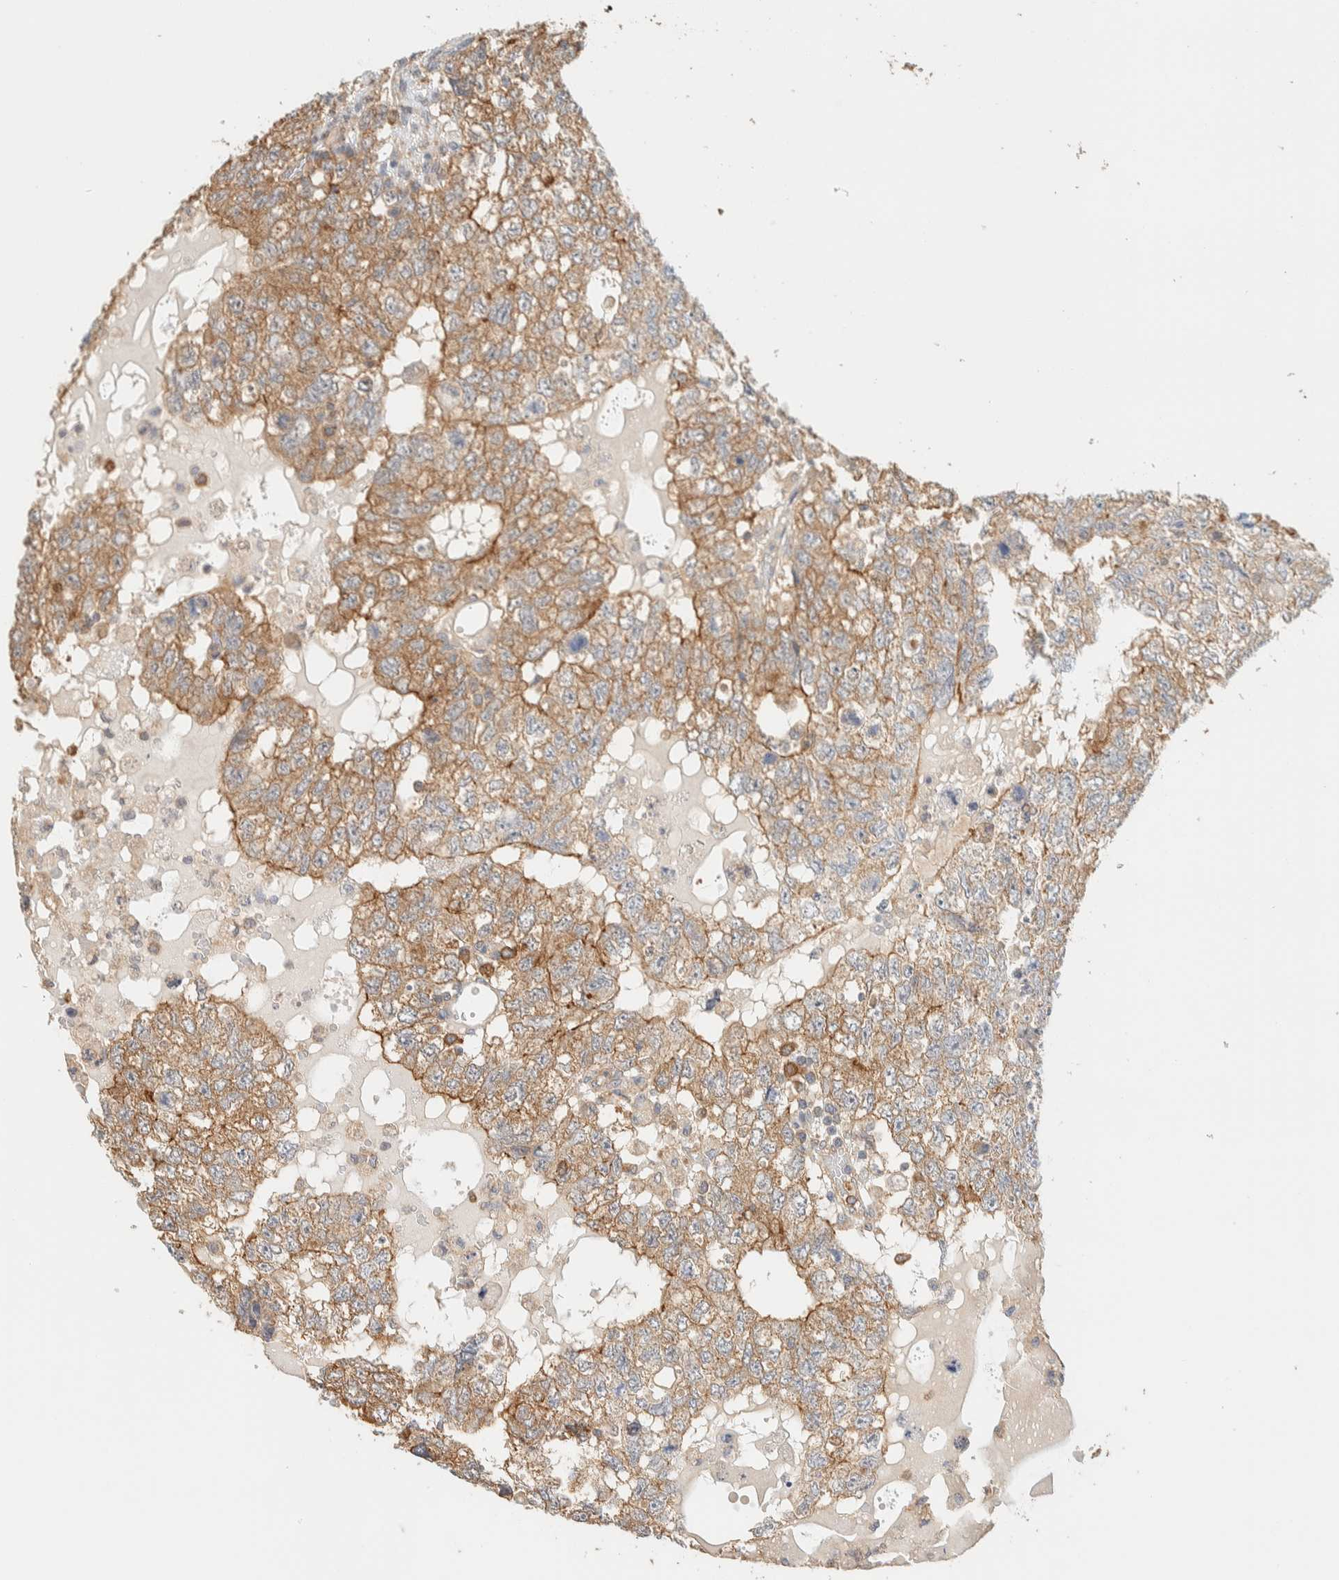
{"staining": {"intensity": "moderate", "quantity": ">75%", "location": "cytoplasmic/membranous"}, "tissue": "testis cancer", "cell_type": "Tumor cells", "image_type": "cancer", "snomed": [{"axis": "morphology", "description": "Carcinoma, Embryonal, NOS"}, {"axis": "topography", "description": "Testis"}], "caption": "Brown immunohistochemical staining in testis cancer (embryonal carcinoma) reveals moderate cytoplasmic/membranous expression in about >75% of tumor cells.", "gene": "TBC1D8B", "patient": {"sex": "male", "age": 36}}